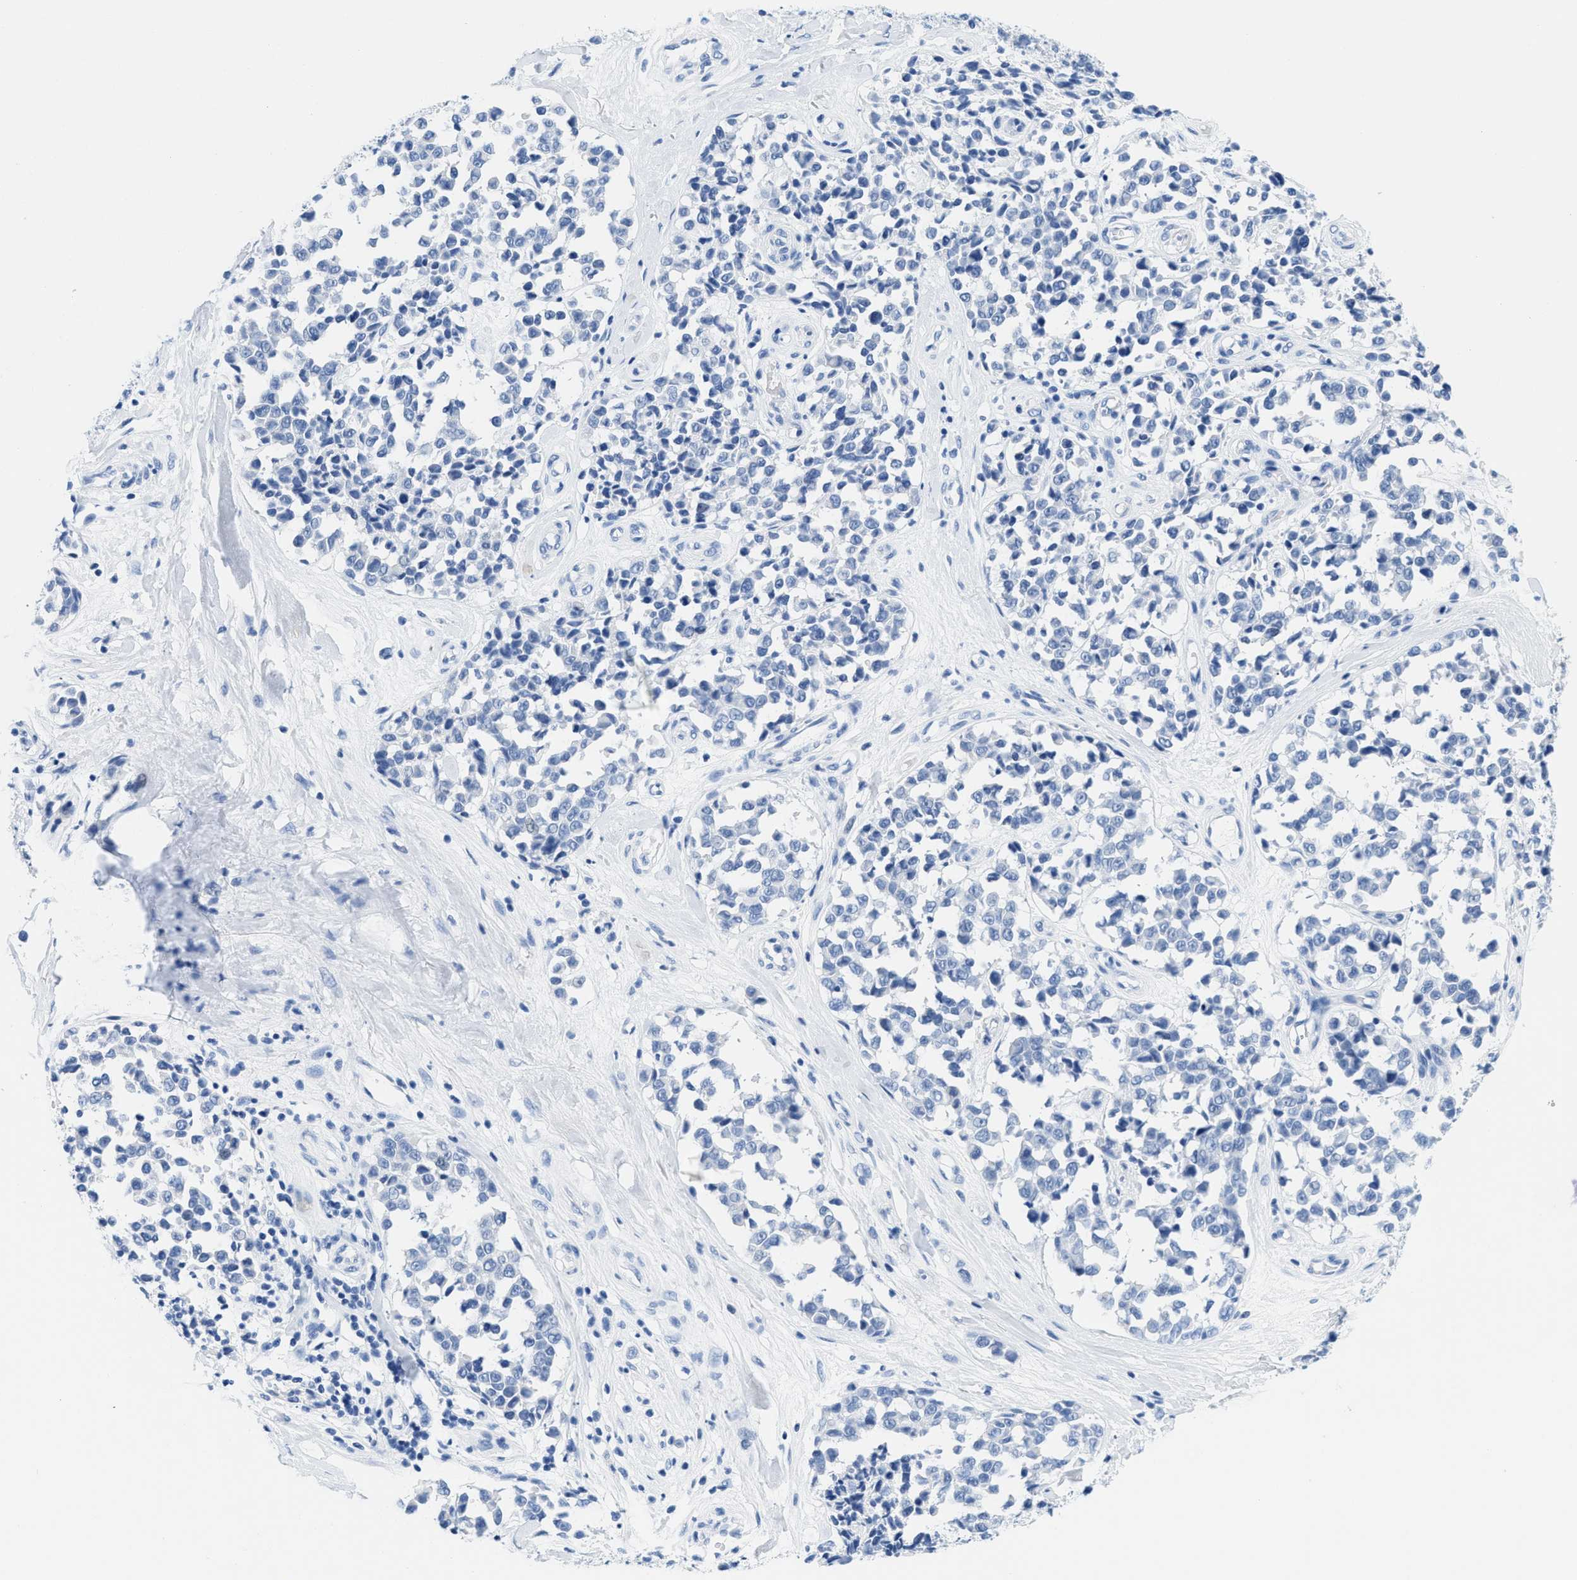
{"staining": {"intensity": "negative", "quantity": "none", "location": "none"}, "tissue": "melanoma", "cell_type": "Tumor cells", "image_type": "cancer", "snomed": [{"axis": "morphology", "description": "Malignant melanoma, NOS"}, {"axis": "topography", "description": "Skin"}], "caption": "This is a photomicrograph of immunohistochemistry (IHC) staining of melanoma, which shows no staining in tumor cells.", "gene": "GSN", "patient": {"sex": "female", "age": 64}}